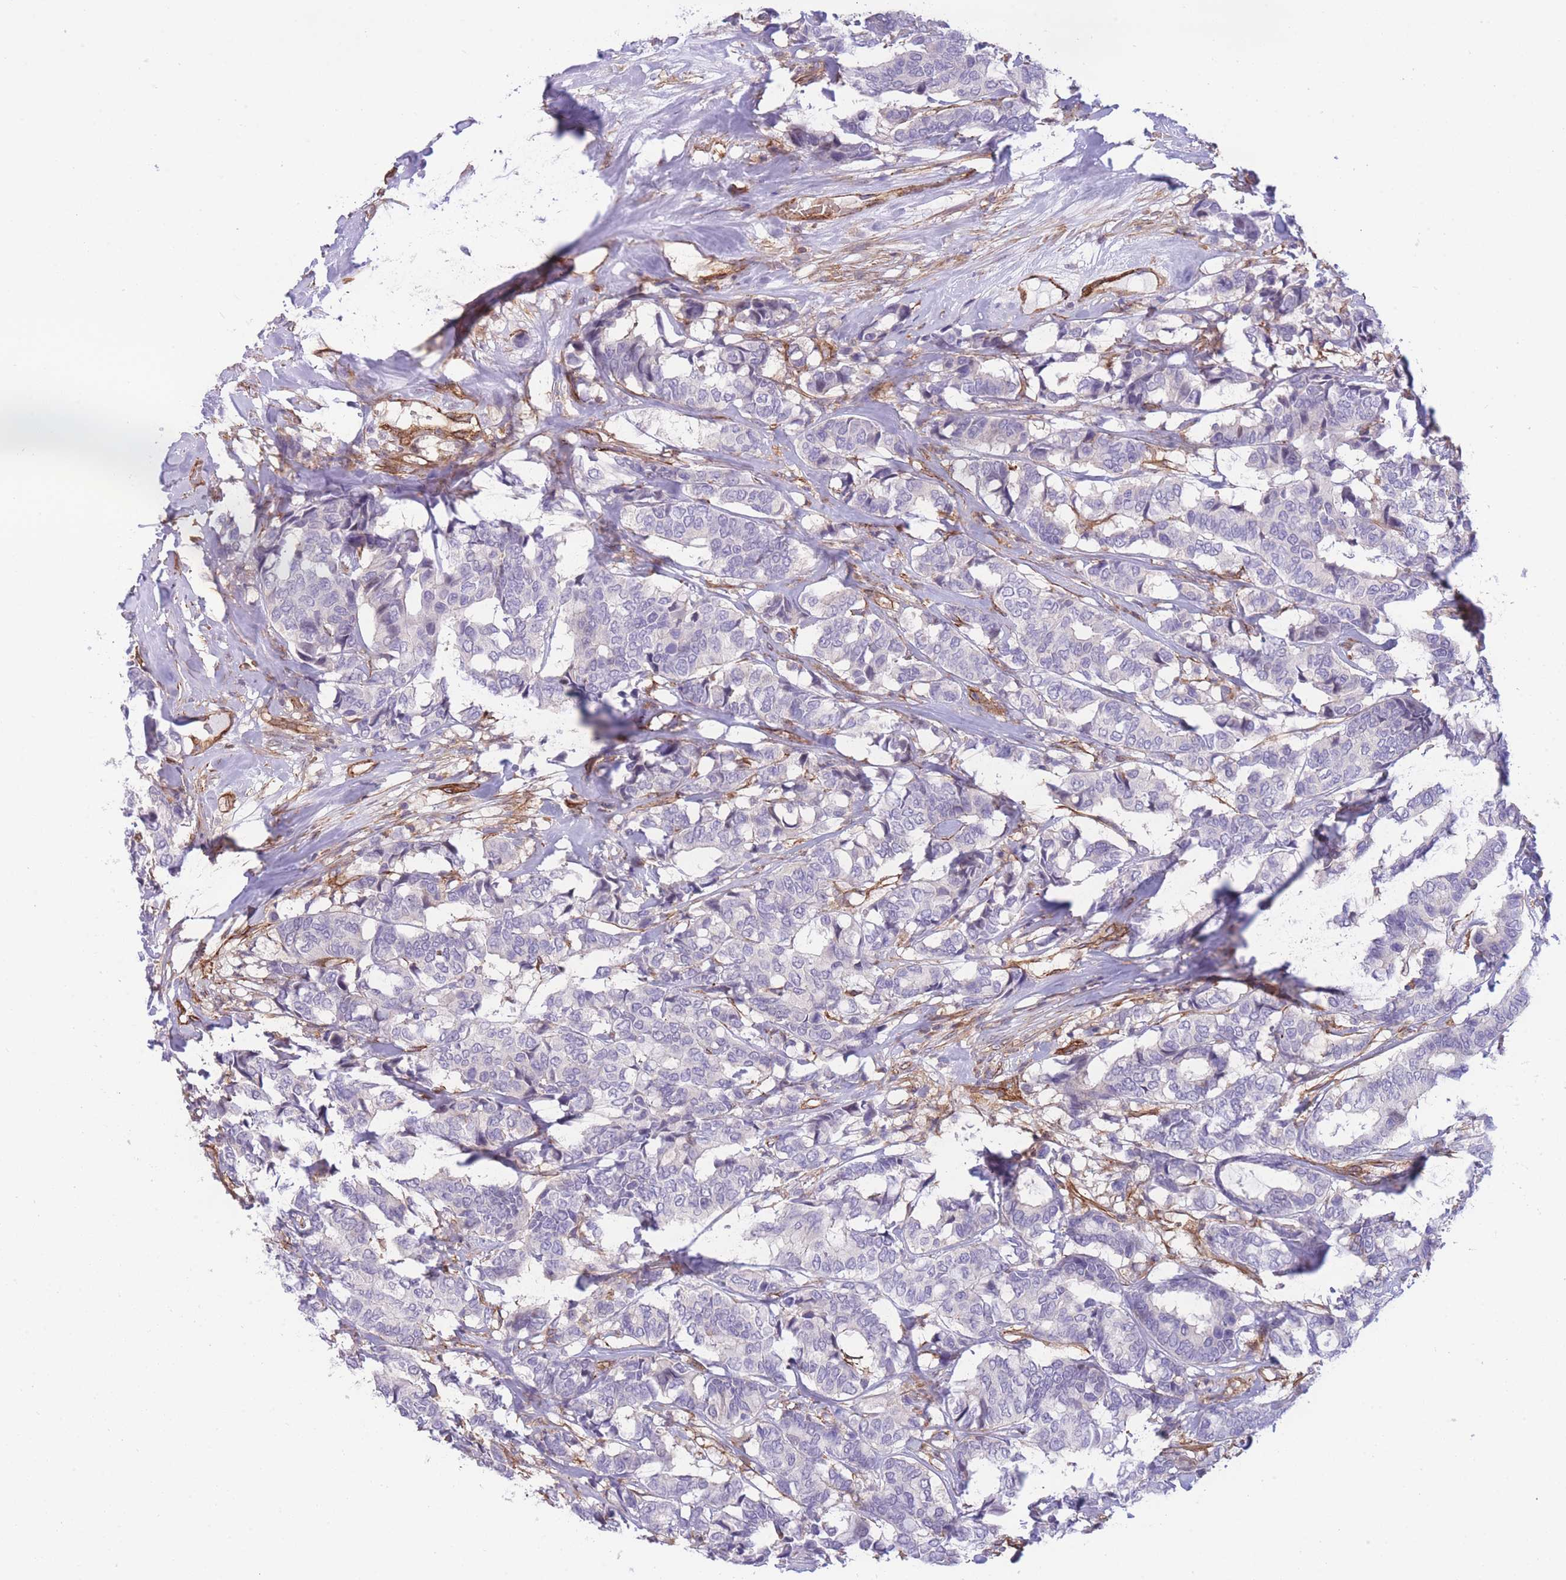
{"staining": {"intensity": "negative", "quantity": "none", "location": "none"}, "tissue": "breast cancer", "cell_type": "Tumor cells", "image_type": "cancer", "snomed": [{"axis": "morphology", "description": "Duct carcinoma"}, {"axis": "topography", "description": "Breast"}], "caption": "A high-resolution histopathology image shows immunohistochemistry (IHC) staining of infiltrating ductal carcinoma (breast), which demonstrates no significant positivity in tumor cells.", "gene": "CDC25B", "patient": {"sex": "female", "age": 87}}